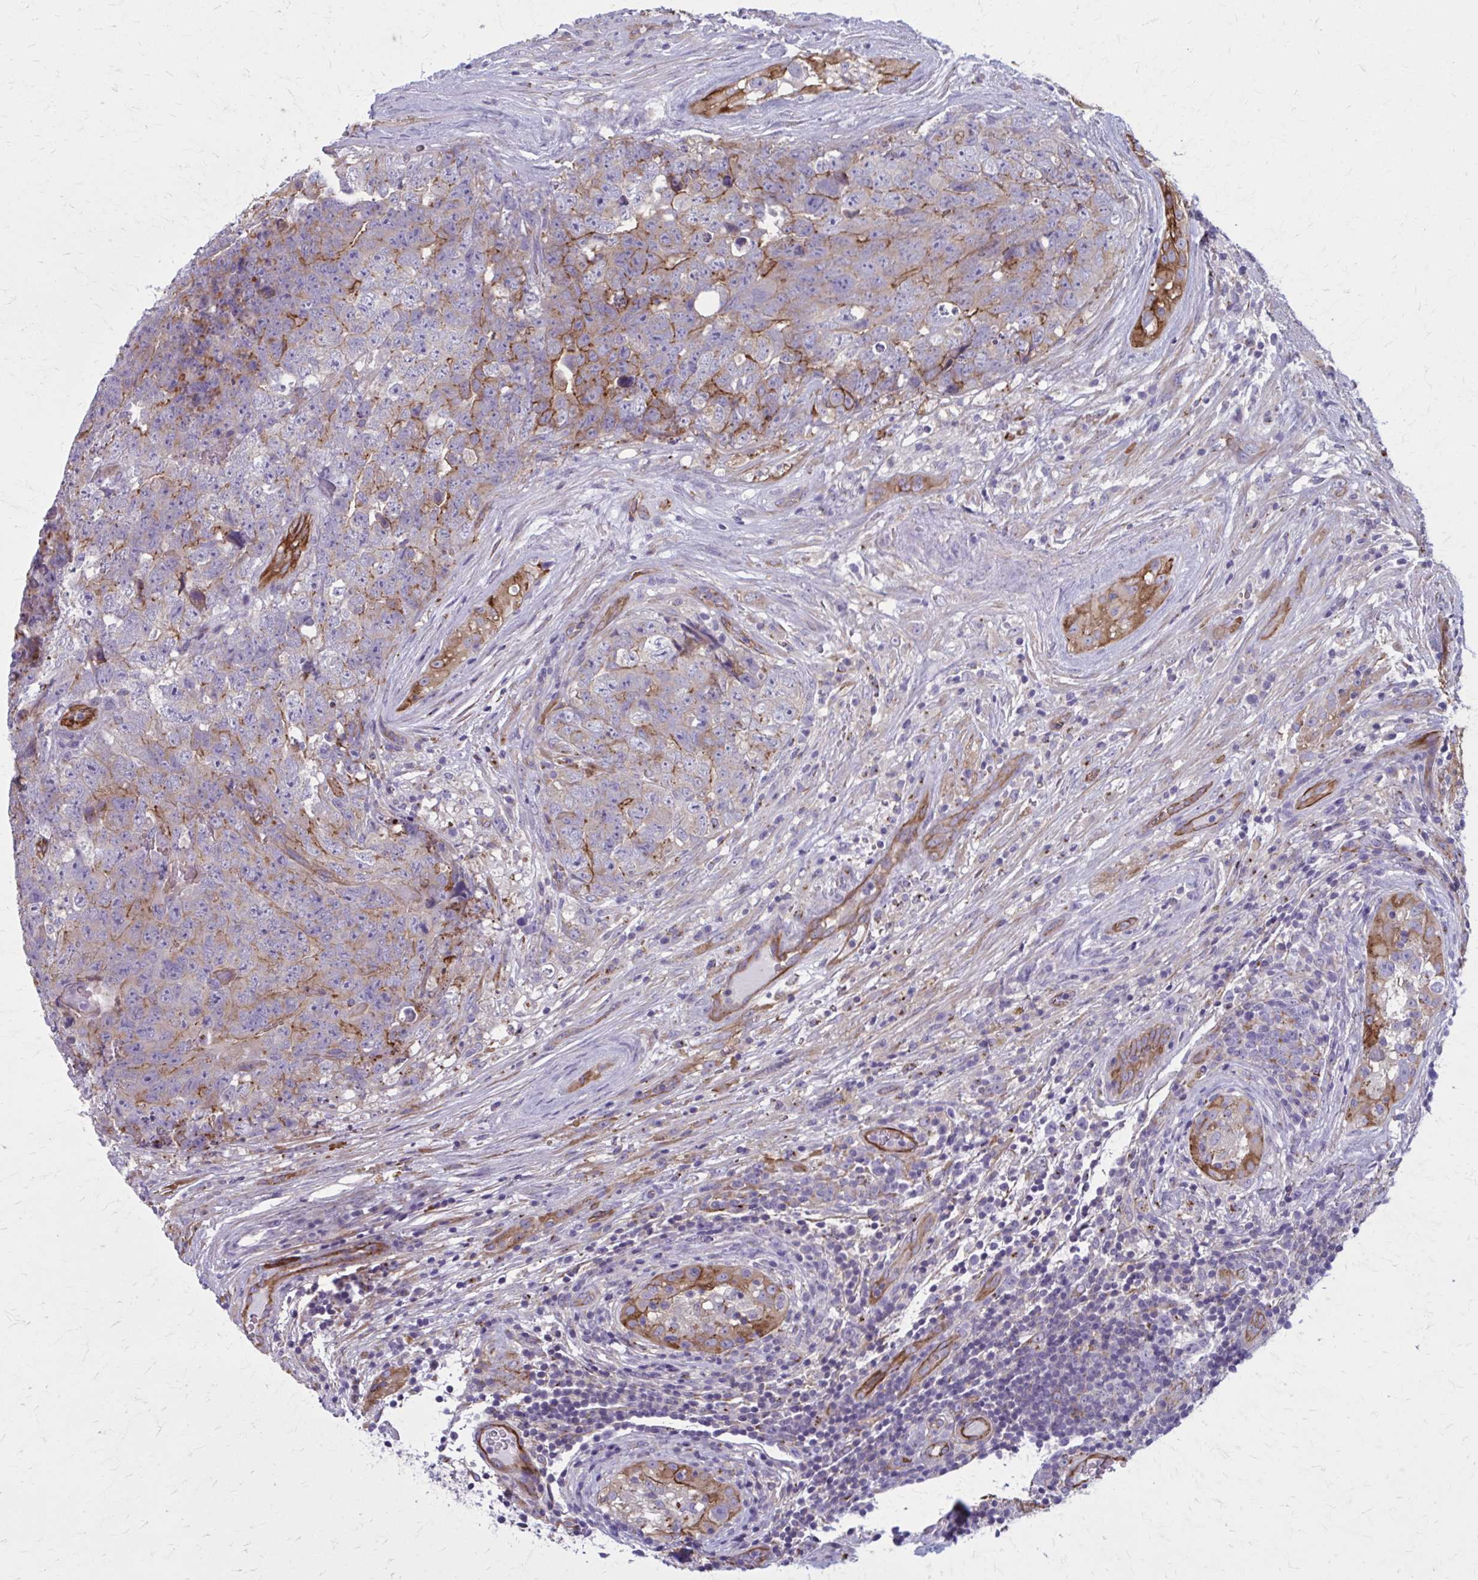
{"staining": {"intensity": "moderate", "quantity": "<25%", "location": "cytoplasmic/membranous"}, "tissue": "testis cancer", "cell_type": "Tumor cells", "image_type": "cancer", "snomed": [{"axis": "morphology", "description": "Seminoma, NOS"}, {"axis": "morphology", "description": "Teratoma, malignant, NOS"}, {"axis": "topography", "description": "Testis"}], "caption": "A brown stain labels moderate cytoplasmic/membranous positivity of a protein in testis seminoma tumor cells. (Brightfield microscopy of DAB IHC at high magnification).", "gene": "ZDHHC7", "patient": {"sex": "male", "age": 34}}